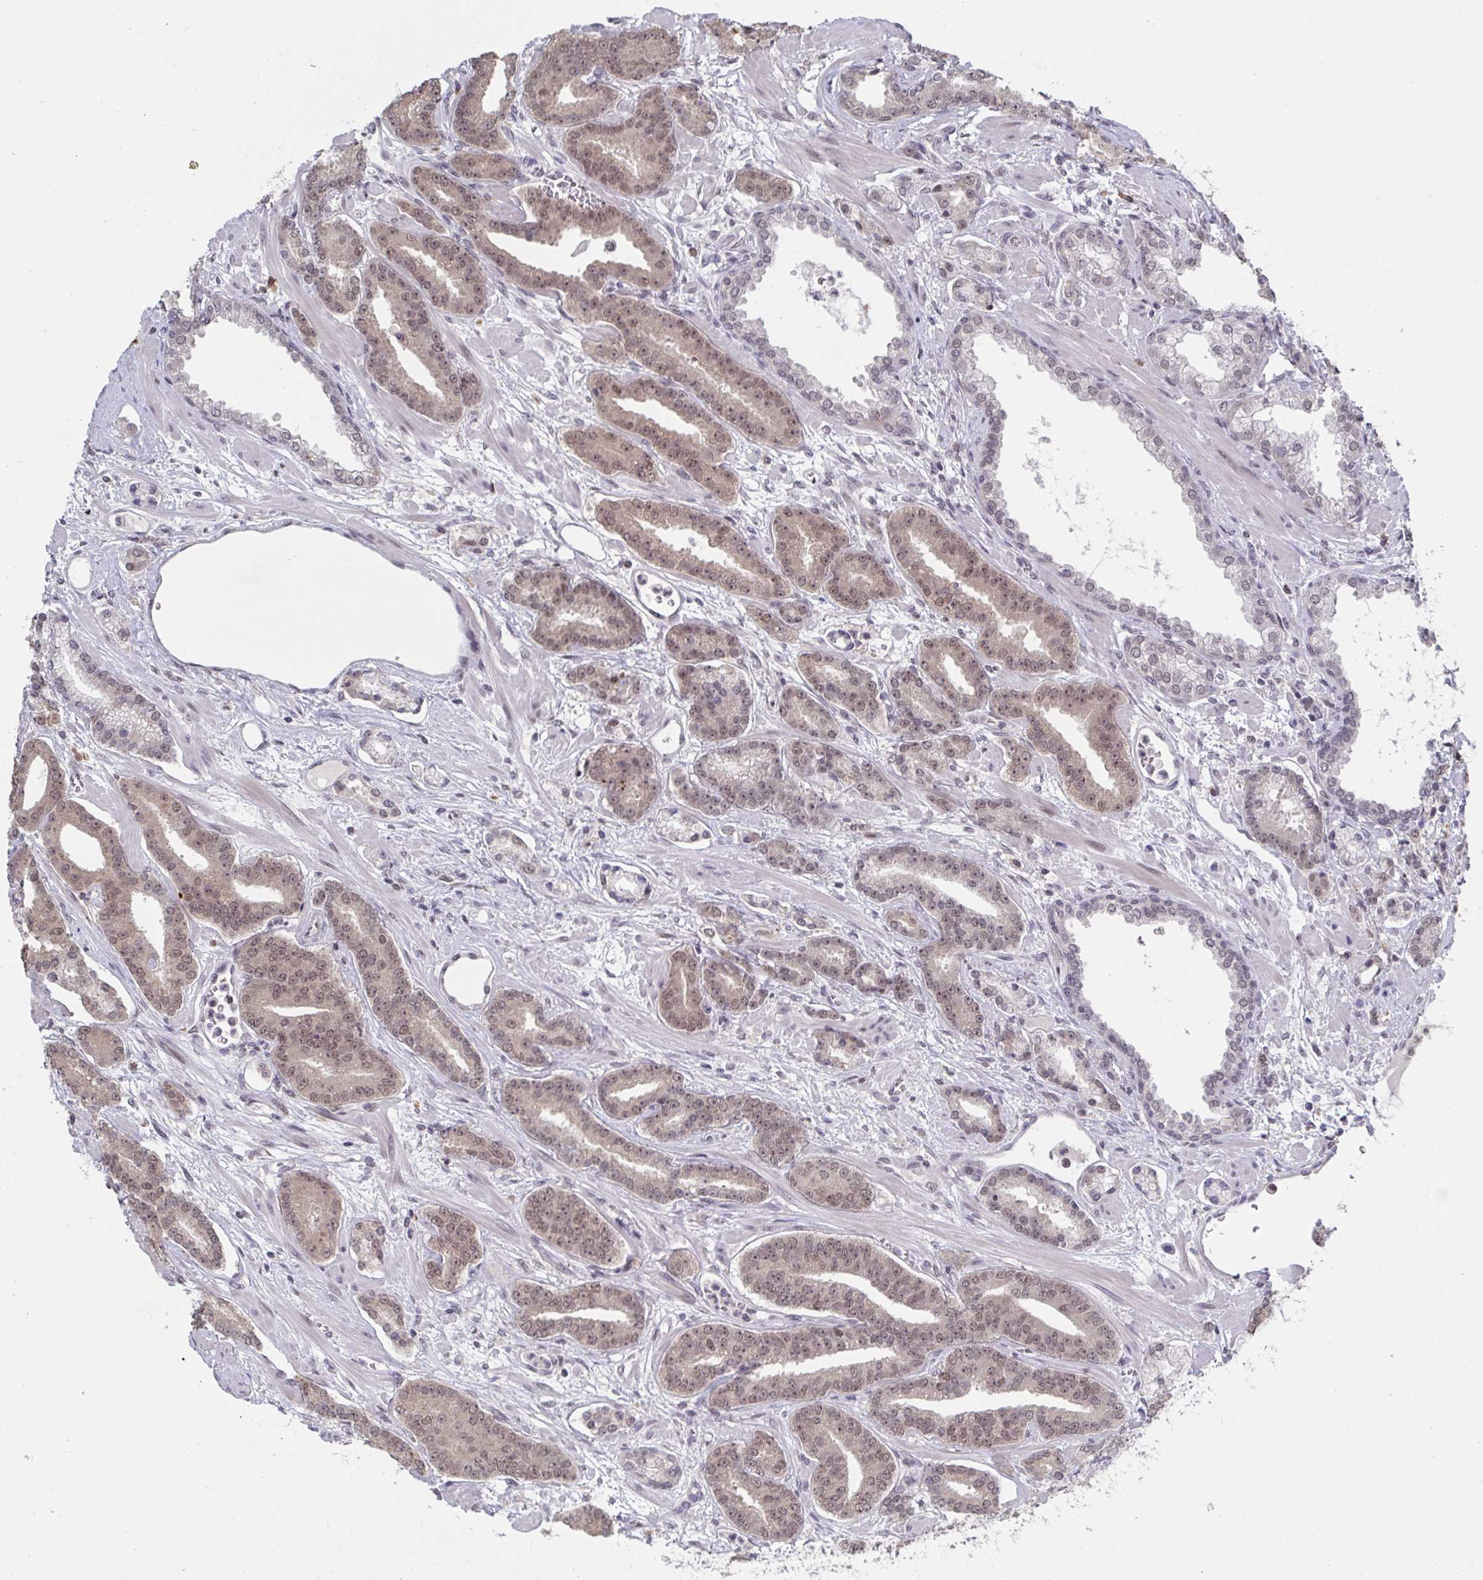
{"staining": {"intensity": "moderate", "quantity": ">75%", "location": "nuclear"}, "tissue": "prostate cancer", "cell_type": "Tumor cells", "image_type": "cancer", "snomed": [{"axis": "morphology", "description": "Adenocarcinoma, High grade"}, {"axis": "topography", "description": "Prostate"}], "caption": "This is a photomicrograph of immunohistochemistry staining of prostate cancer, which shows moderate expression in the nuclear of tumor cells.", "gene": "JMJD1C", "patient": {"sex": "male", "age": 60}}